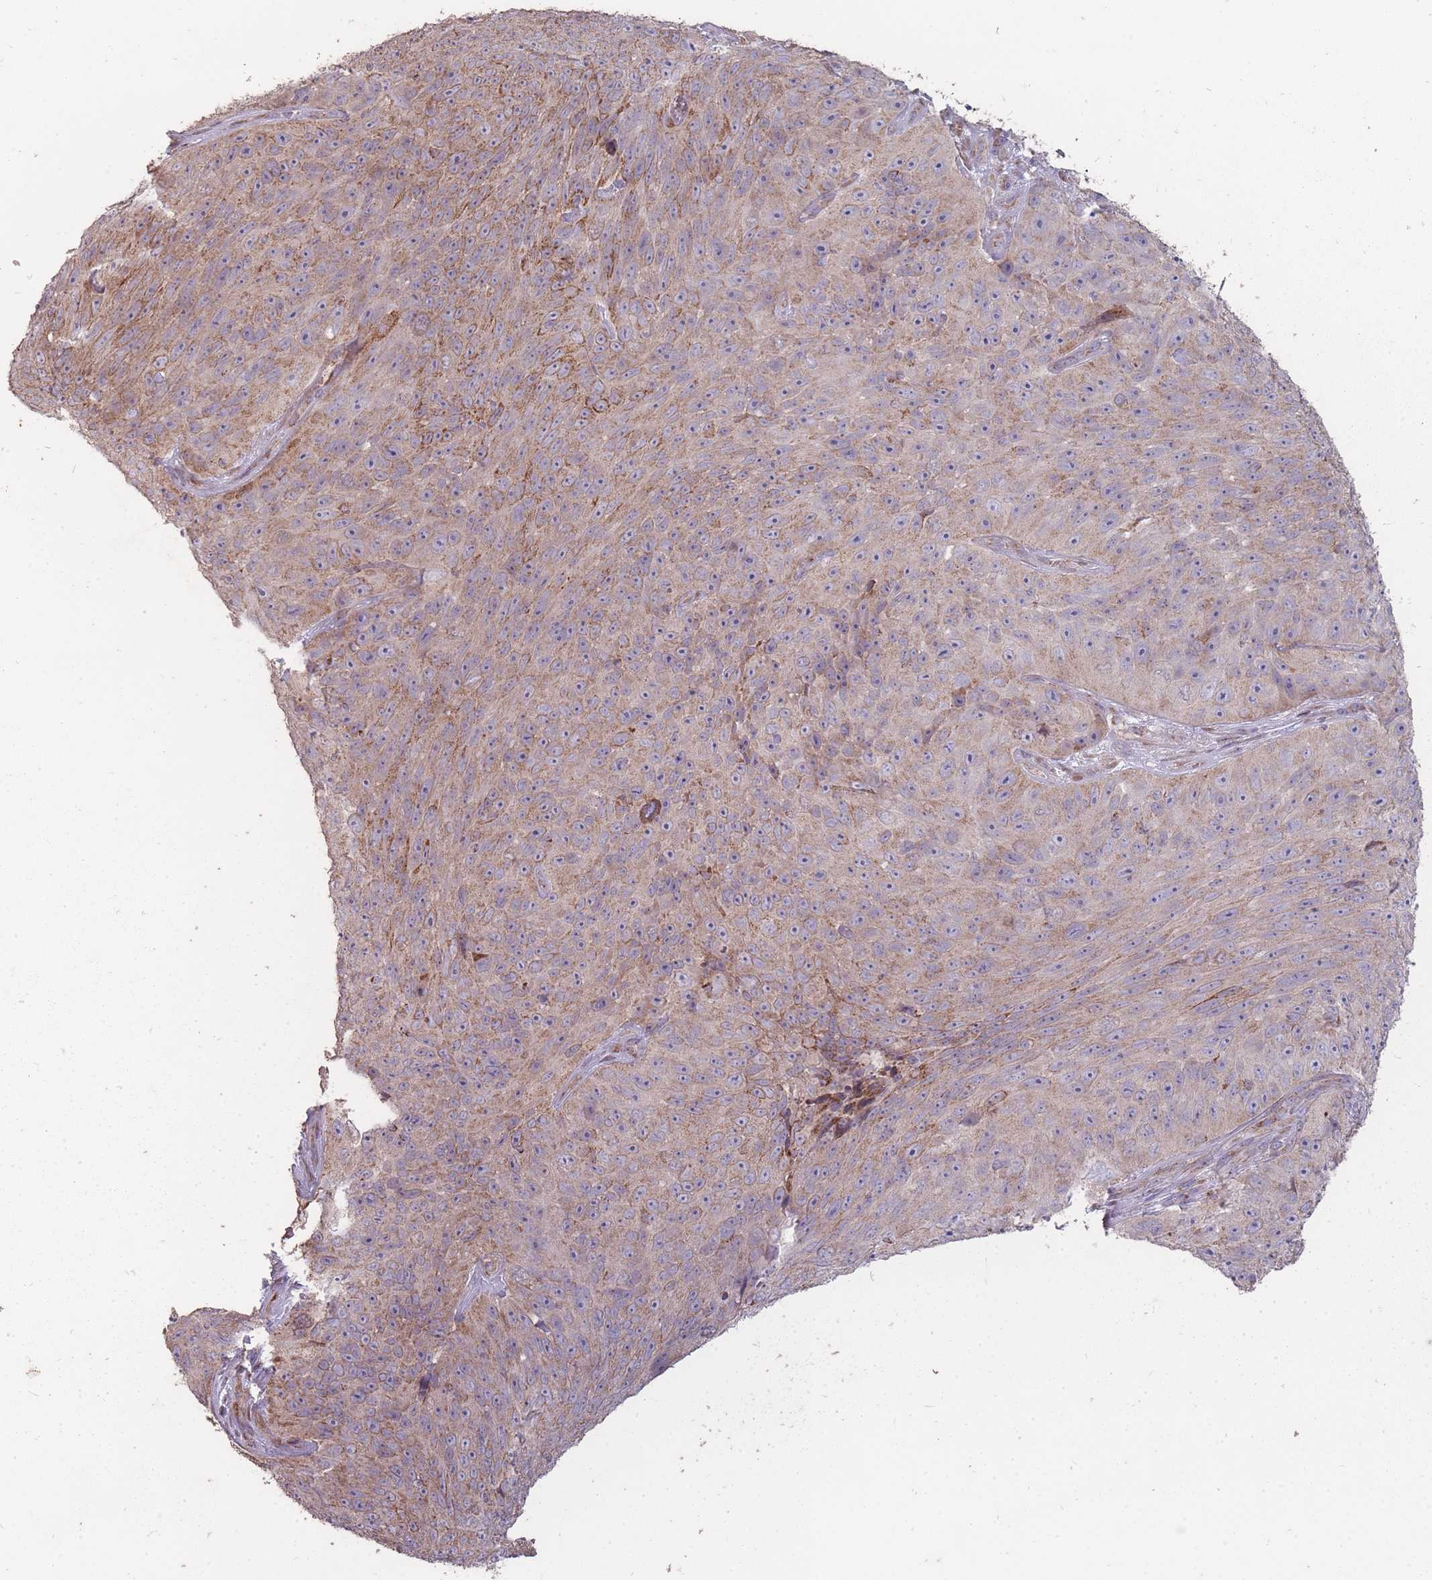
{"staining": {"intensity": "moderate", "quantity": "25%-75%", "location": "cytoplasmic/membranous"}, "tissue": "skin cancer", "cell_type": "Tumor cells", "image_type": "cancer", "snomed": [{"axis": "morphology", "description": "Squamous cell carcinoma, NOS"}, {"axis": "topography", "description": "Skin"}], "caption": "Immunohistochemistry (IHC) histopathology image of human skin cancer (squamous cell carcinoma) stained for a protein (brown), which displays medium levels of moderate cytoplasmic/membranous positivity in approximately 25%-75% of tumor cells.", "gene": "CNOT8", "patient": {"sex": "female", "age": 87}}